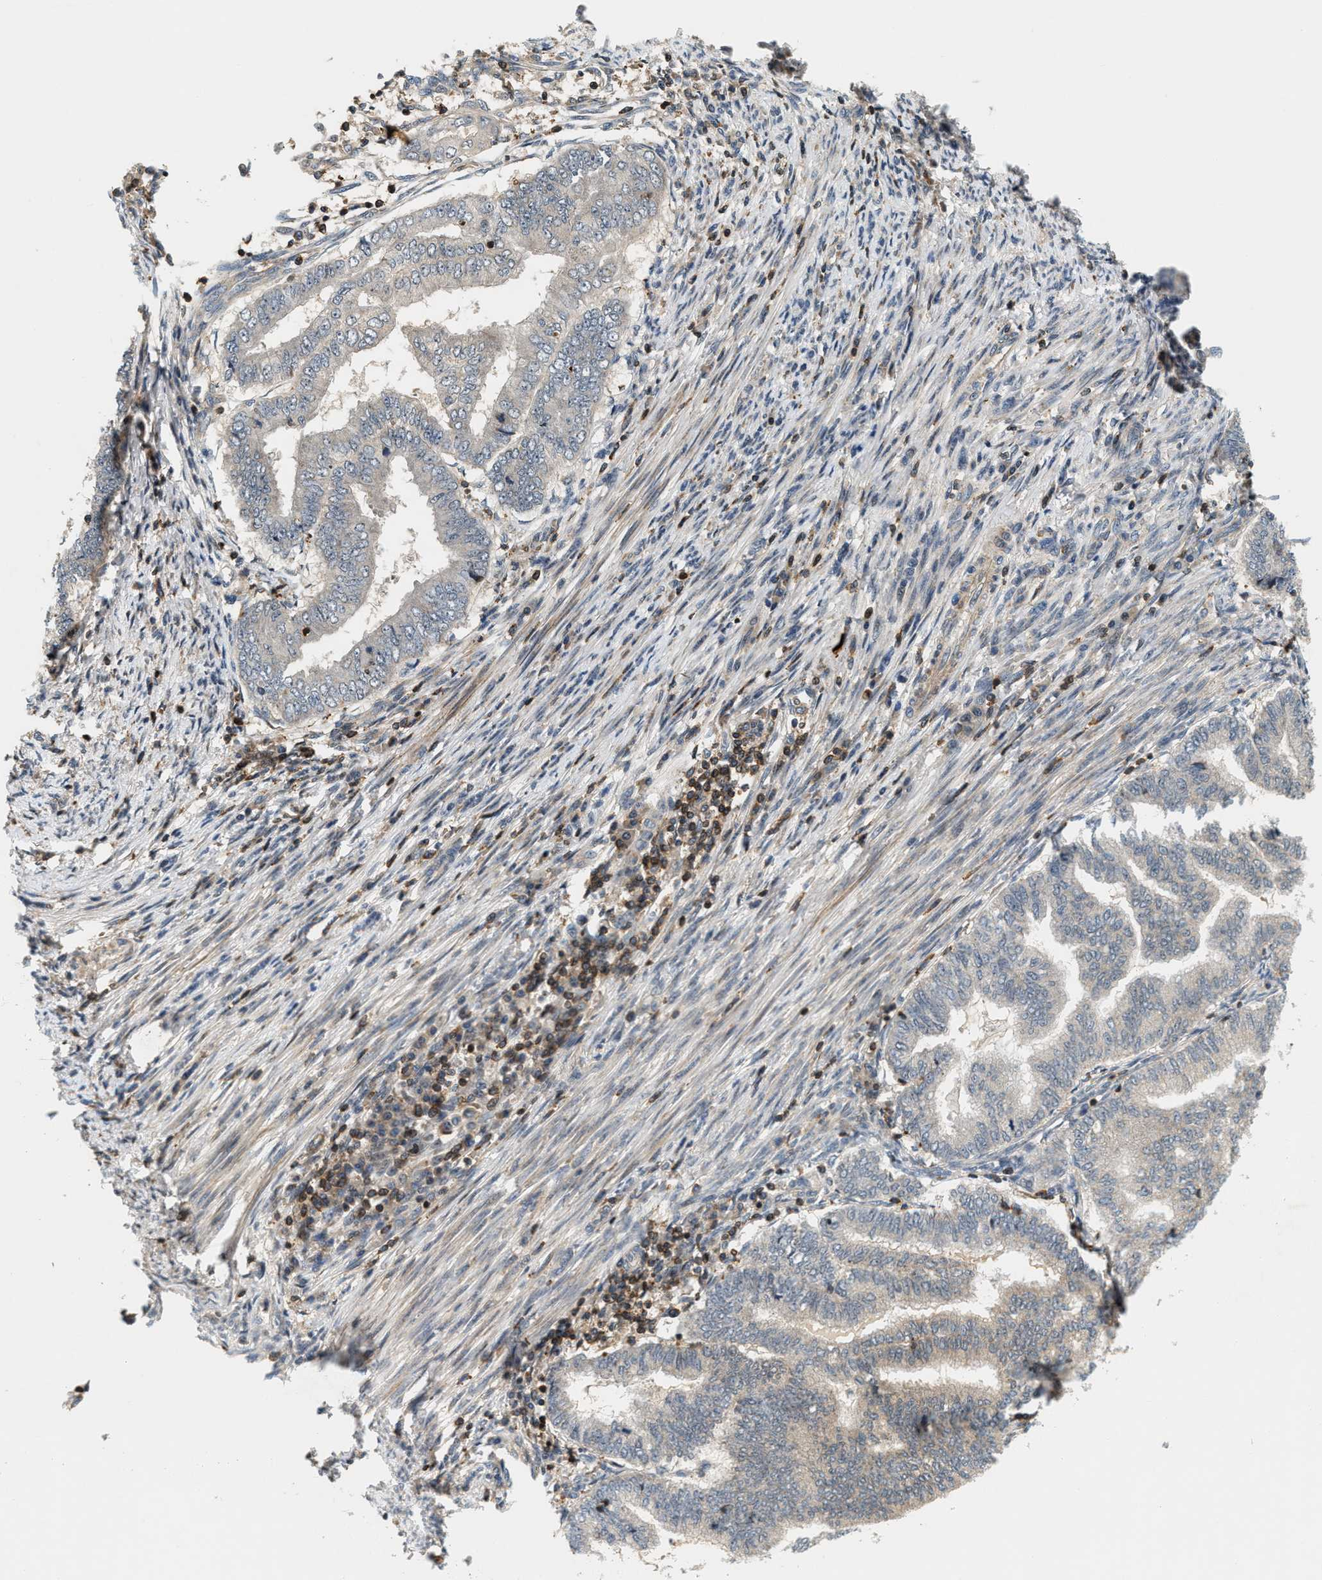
{"staining": {"intensity": "negative", "quantity": "none", "location": "none"}, "tissue": "endometrial cancer", "cell_type": "Tumor cells", "image_type": "cancer", "snomed": [{"axis": "morphology", "description": "Polyp, NOS"}, {"axis": "morphology", "description": "Adenocarcinoma, NOS"}, {"axis": "morphology", "description": "Adenoma, NOS"}, {"axis": "topography", "description": "Endometrium"}], "caption": "Immunohistochemistry (IHC) photomicrograph of human endometrial cancer stained for a protein (brown), which exhibits no positivity in tumor cells. (Stains: DAB immunohistochemistry (IHC) with hematoxylin counter stain, Microscopy: brightfield microscopy at high magnification).", "gene": "SAMD9", "patient": {"sex": "female", "age": 79}}